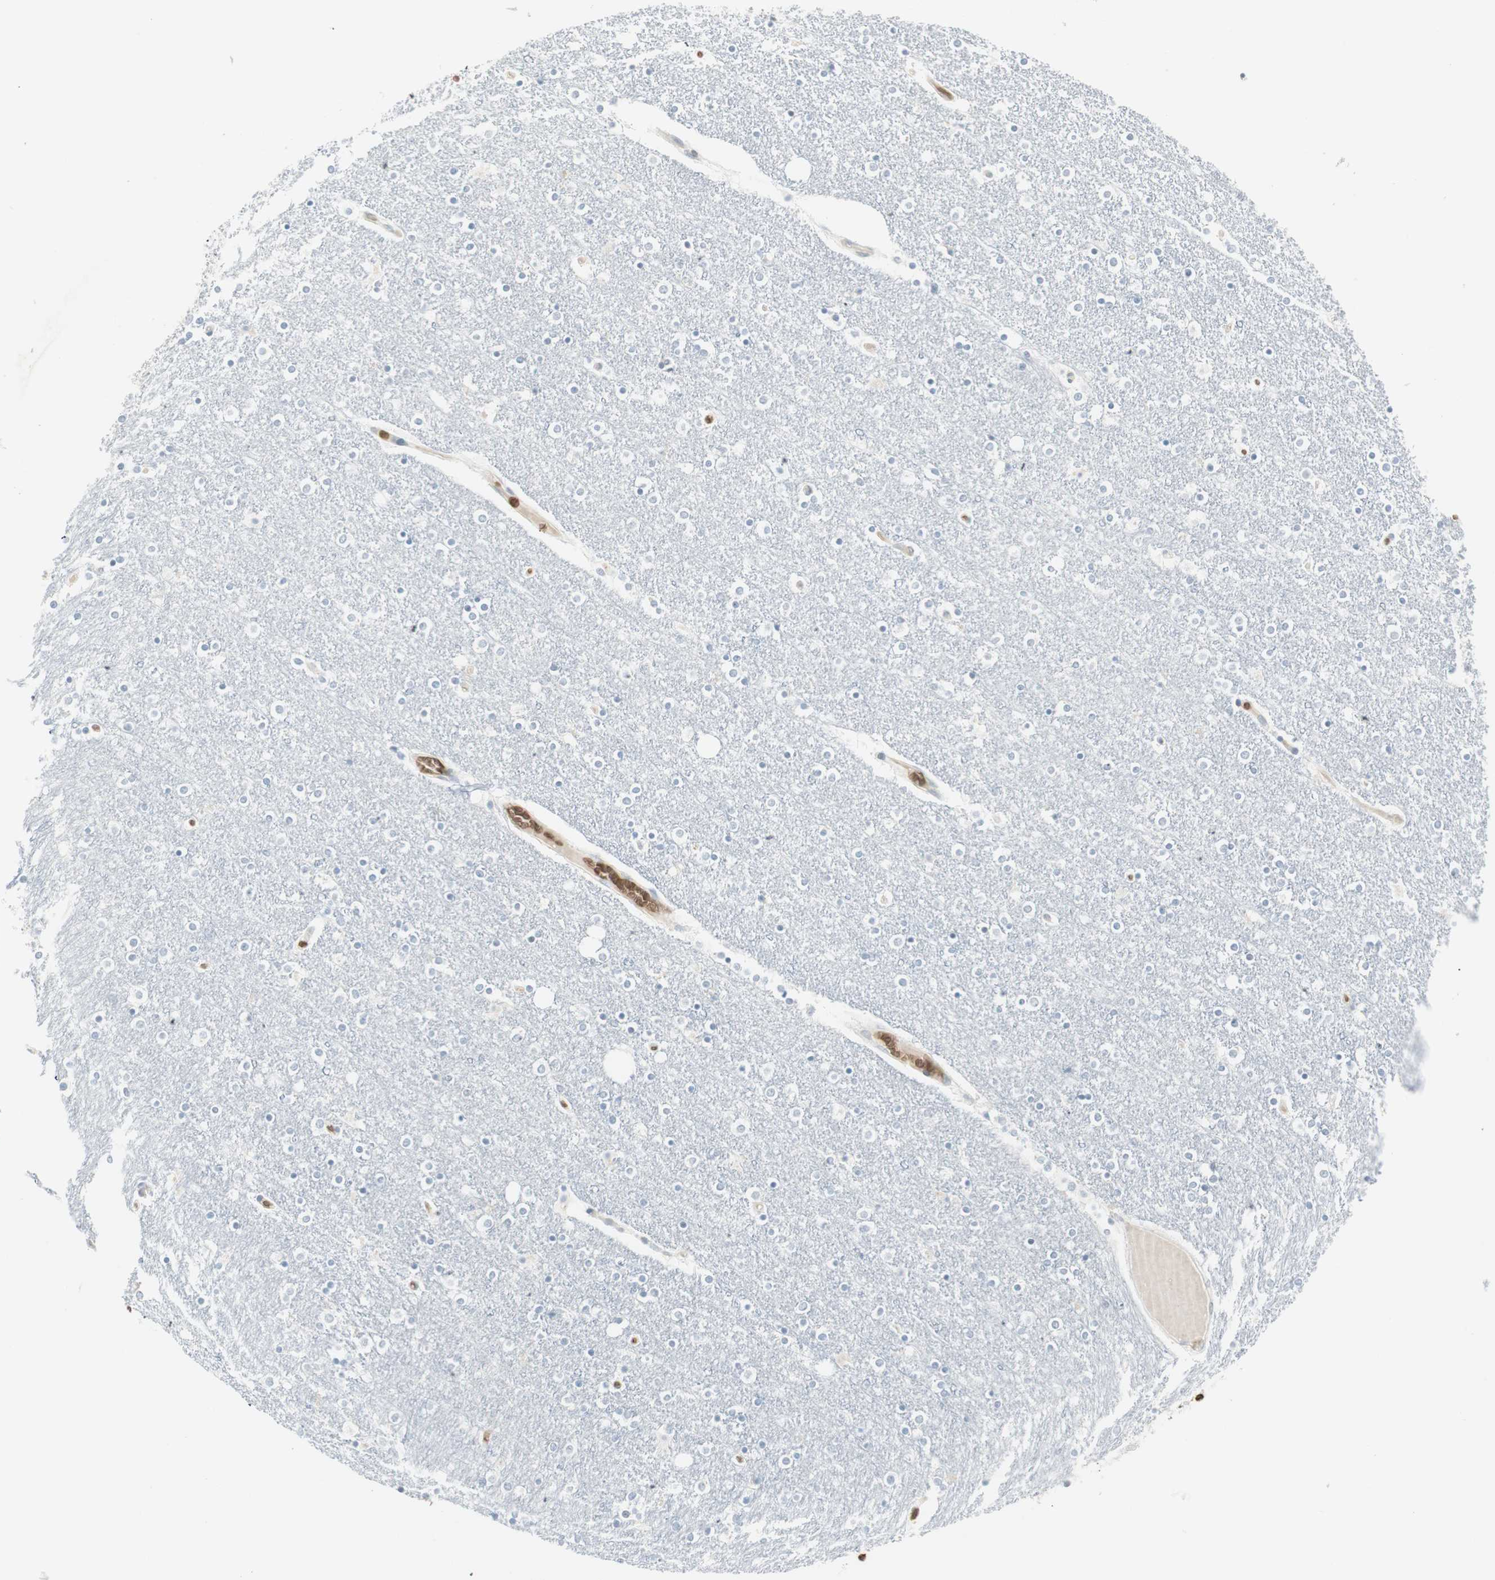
{"staining": {"intensity": "negative", "quantity": "none", "location": "none"}, "tissue": "caudate", "cell_type": "Glial cells", "image_type": "normal", "snomed": [{"axis": "morphology", "description": "Normal tissue, NOS"}, {"axis": "topography", "description": "Lateral ventricle wall"}], "caption": "An image of human caudate is negative for staining in glial cells. The staining was performed using DAB (3,3'-diaminobenzidine) to visualize the protein expression in brown, while the nuclei were stained in blue with hematoxylin (Magnification: 20x).", "gene": "MAP4K1", "patient": {"sex": "female", "age": 54}}